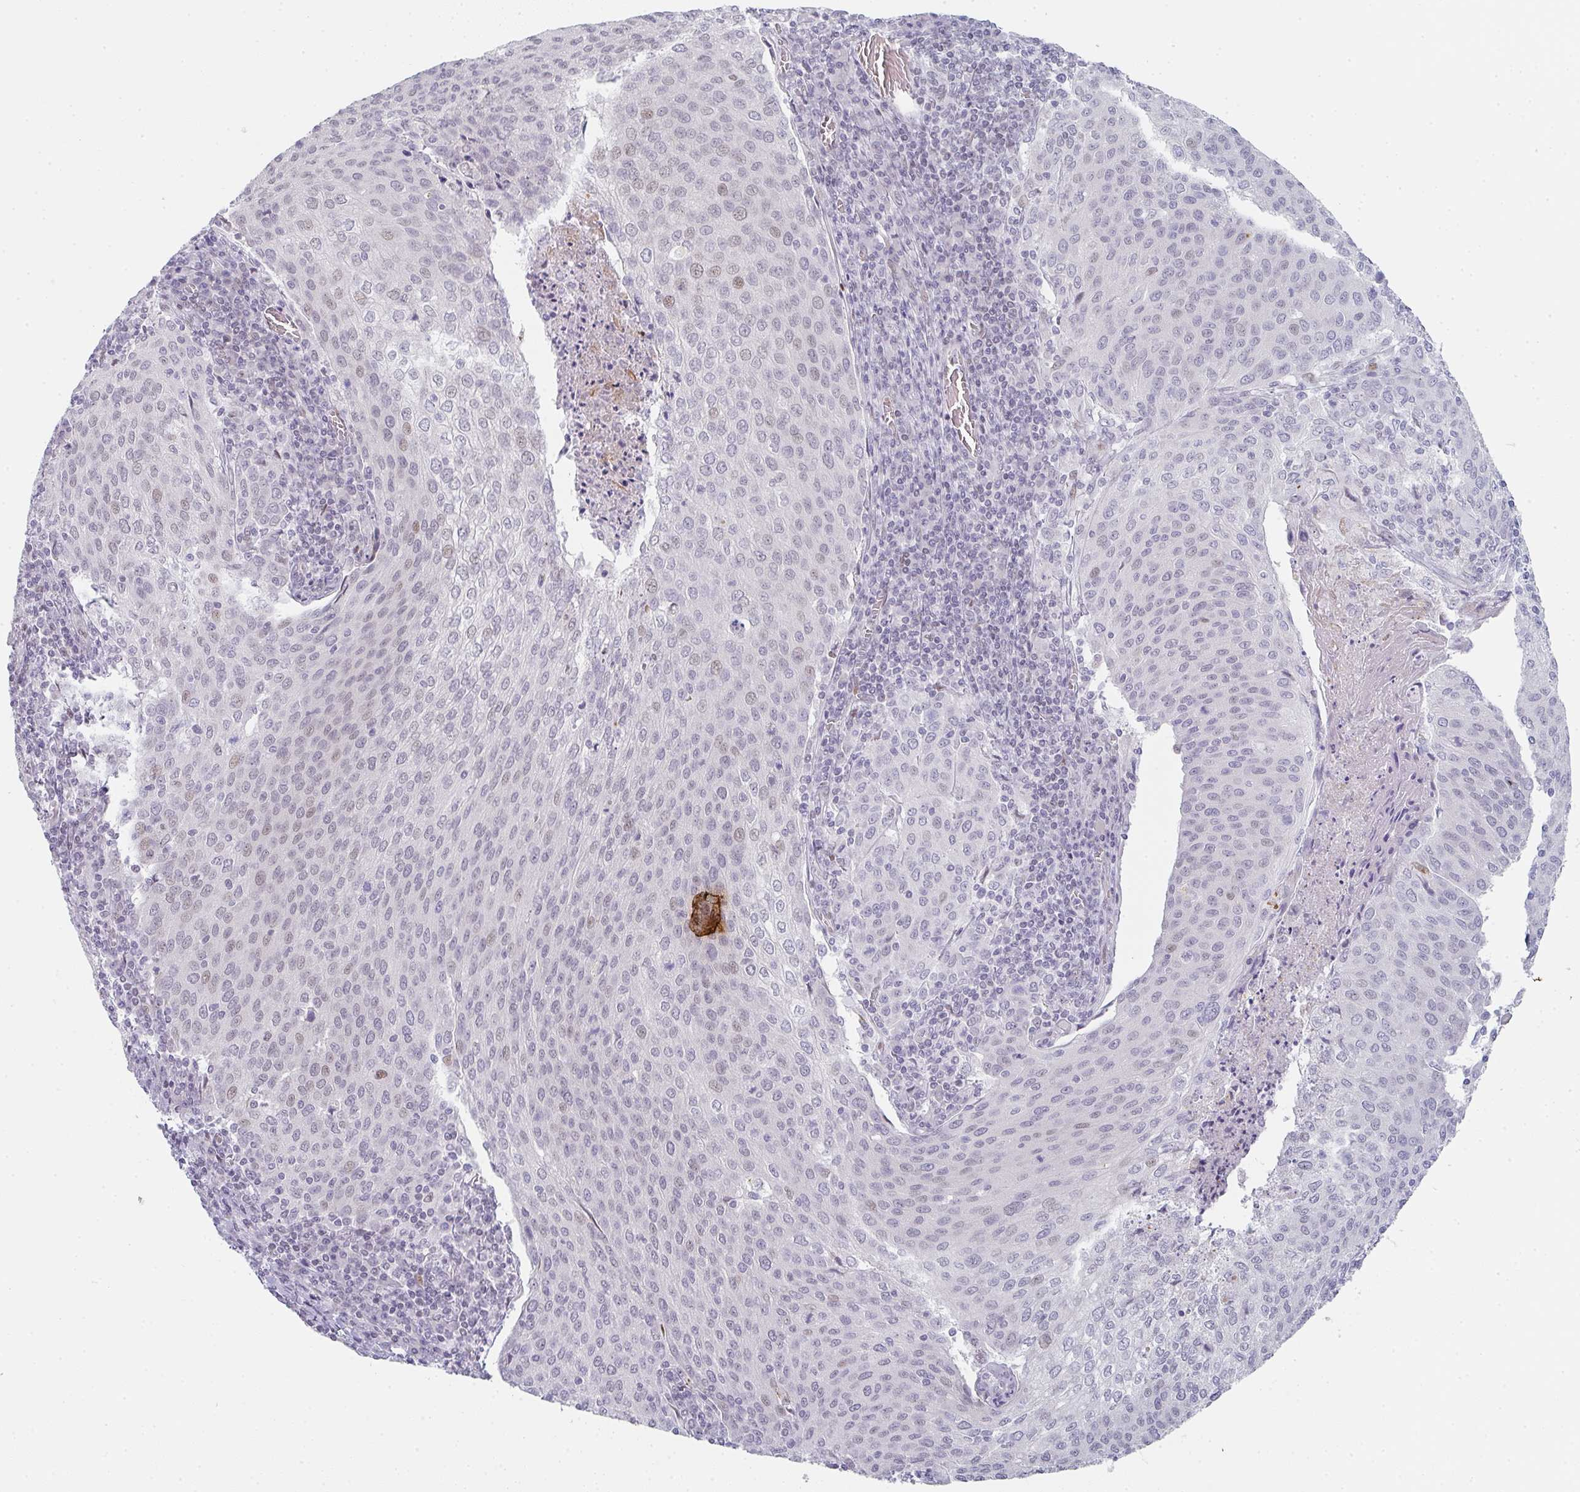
{"staining": {"intensity": "weak", "quantity": "<25%", "location": "nuclear"}, "tissue": "cervical cancer", "cell_type": "Tumor cells", "image_type": "cancer", "snomed": [{"axis": "morphology", "description": "Squamous cell carcinoma, NOS"}, {"axis": "topography", "description": "Cervix"}], "caption": "High magnification brightfield microscopy of cervical squamous cell carcinoma stained with DAB (3,3'-diaminobenzidine) (brown) and counterstained with hematoxylin (blue): tumor cells show no significant expression. Nuclei are stained in blue.", "gene": "POU2AF2", "patient": {"sex": "female", "age": 46}}